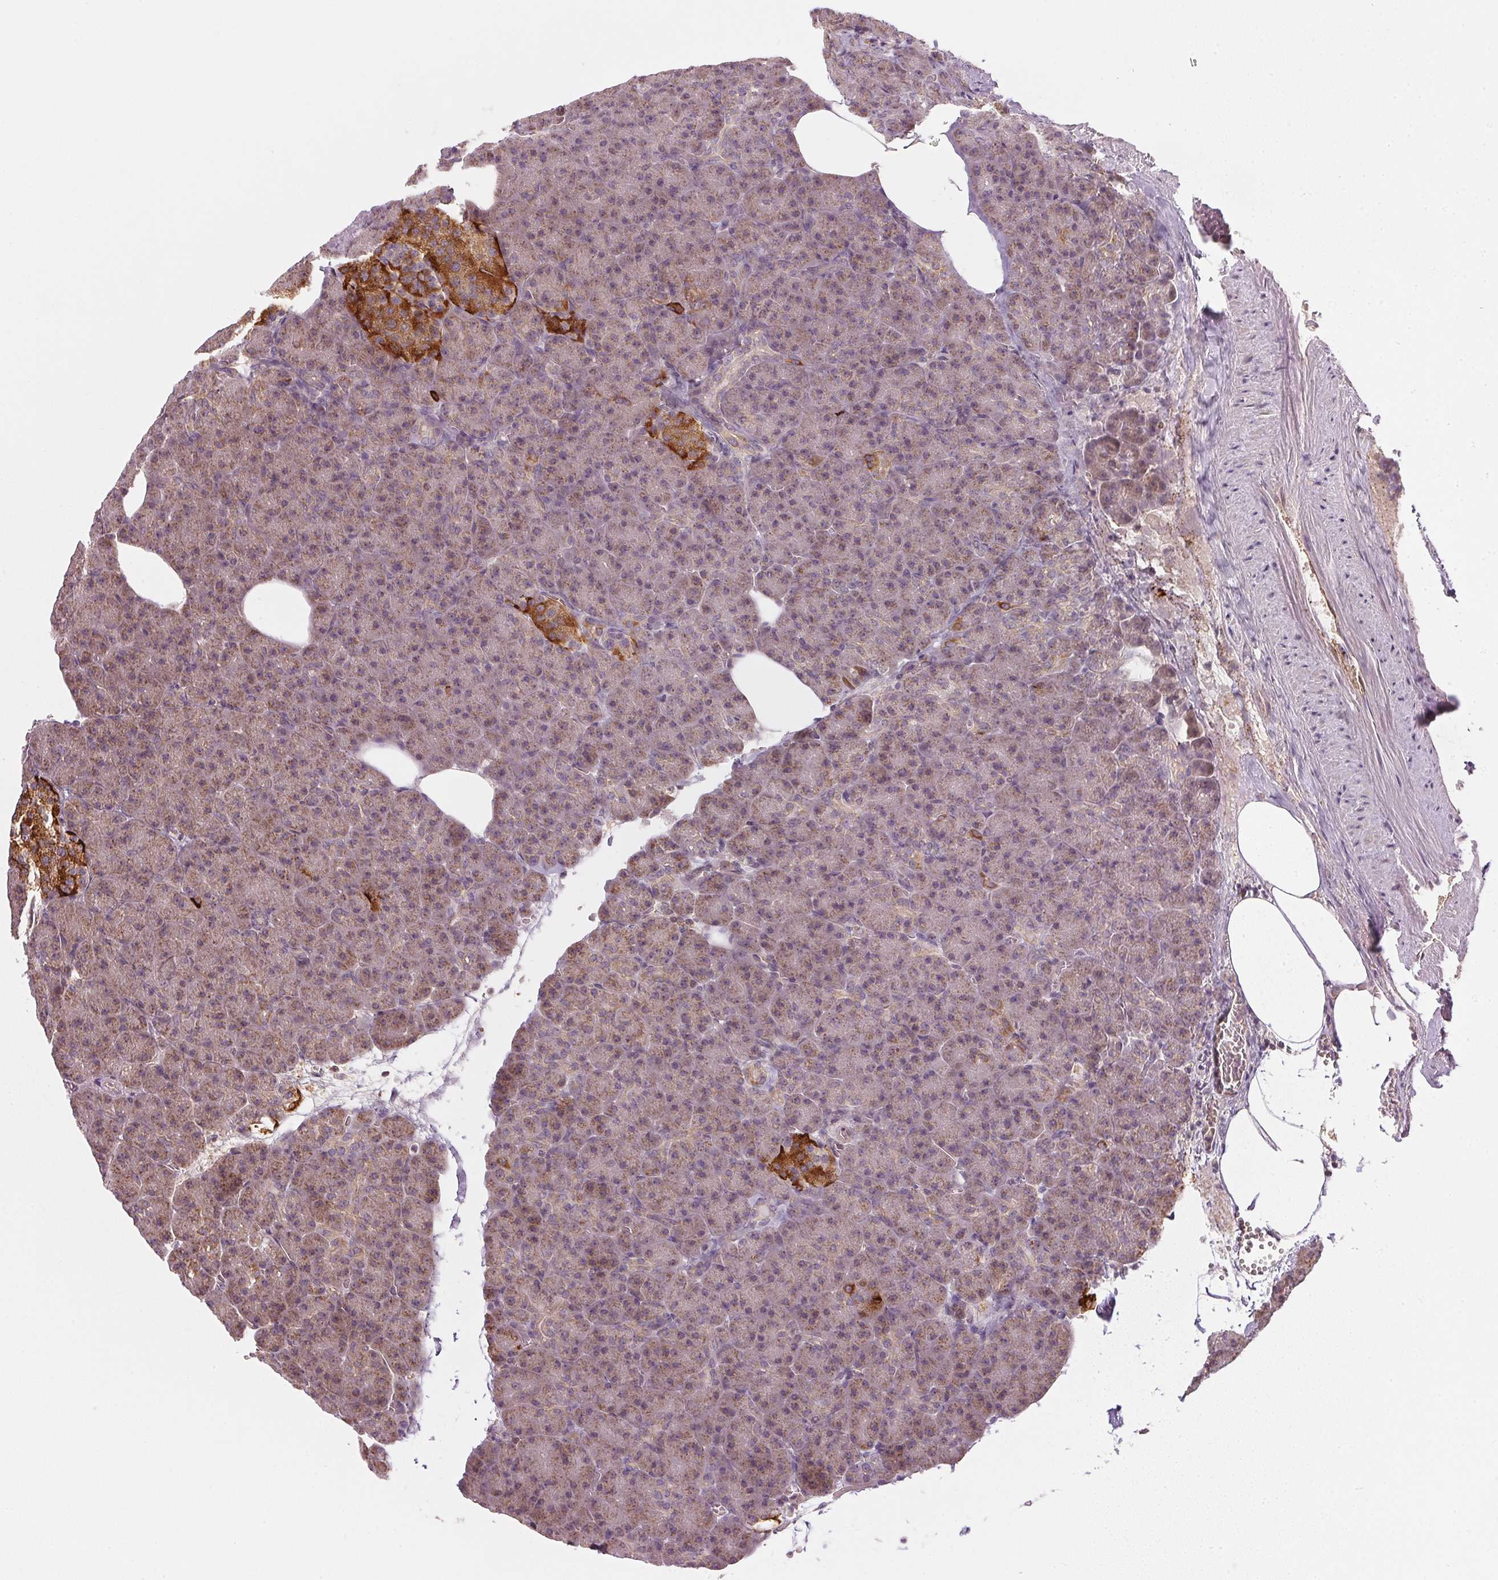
{"staining": {"intensity": "weak", "quantity": ">75%", "location": "cytoplasmic/membranous"}, "tissue": "pancreas", "cell_type": "Exocrine glandular cells", "image_type": "normal", "snomed": [{"axis": "morphology", "description": "Normal tissue, NOS"}, {"axis": "topography", "description": "Pancreas"}], "caption": "The micrograph shows staining of unremarkable pancreas, revealing weak cytoplasmic/membranous protein expression (brown color) within exocrine glandular cells. (brown staining indicates protein expression, while blue staining denotes nuclei).", "gene": "NADK2", "patient": {"sex": "female", "age": 74}}